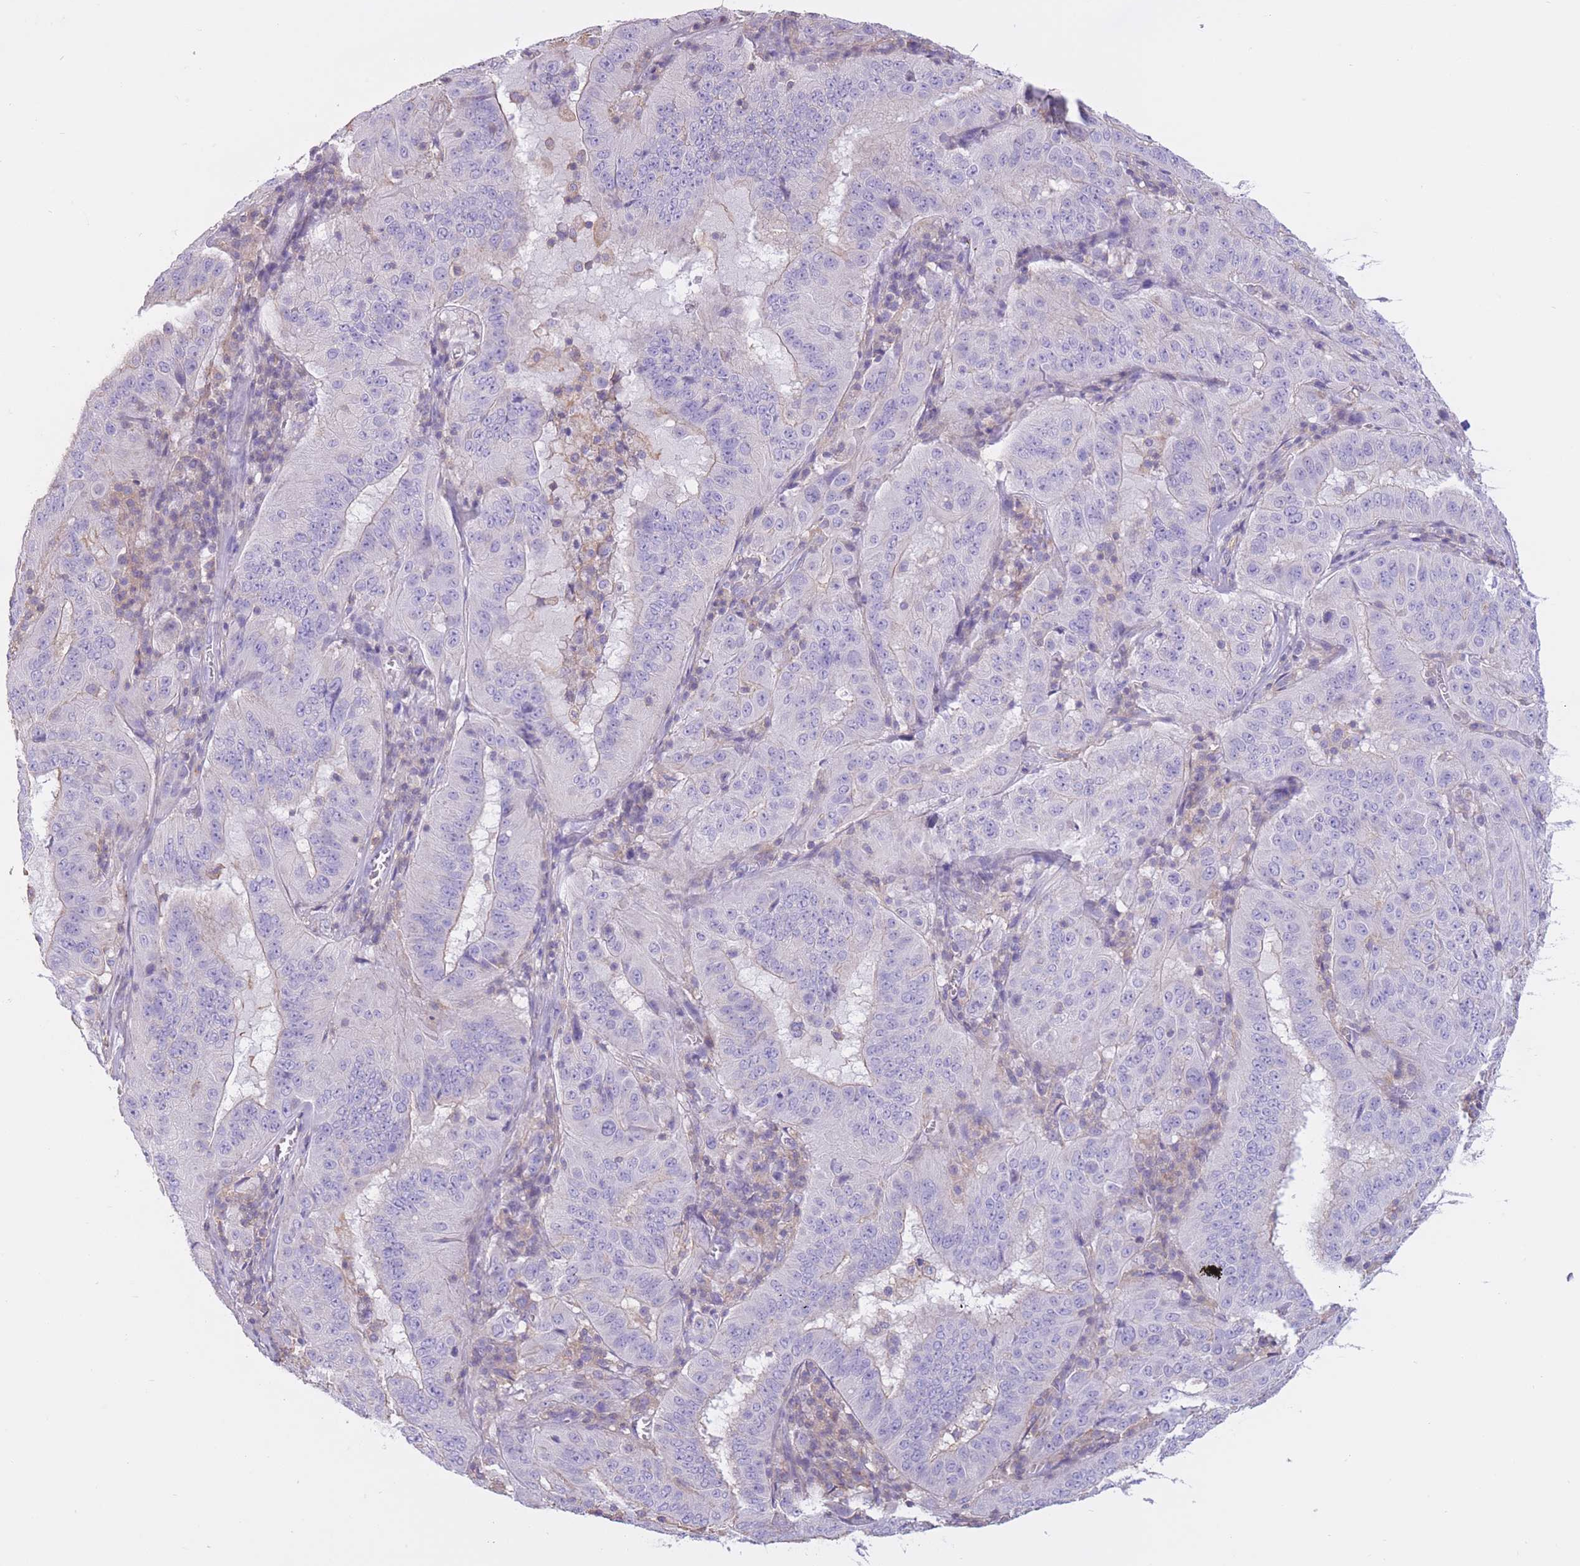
{"staining": {"intensity": "negative", "quantity": "none", "location": "none"}, "tissue": "pancreatic cancer", "cell_type": "Tumor cells", "image_type": "cancer", "snomed": [{"axis": "morphology", "description": "Adenocarcinoma, NOS"}, {"axis": "topography", "description": "Pancreas"}], "caption": "IHC of pancreatic adenocarcinoma demonstrates no expression in tumor cells. The staining was performed using DAB (3,3'-diaminobenzidine) to visualize the protein expression in brown, while the nuclei were stained in blue with hematoxylin (Magnification: 20x).", "gene": "PDHA1", "patient": {"sex": "male", "age": 63}}